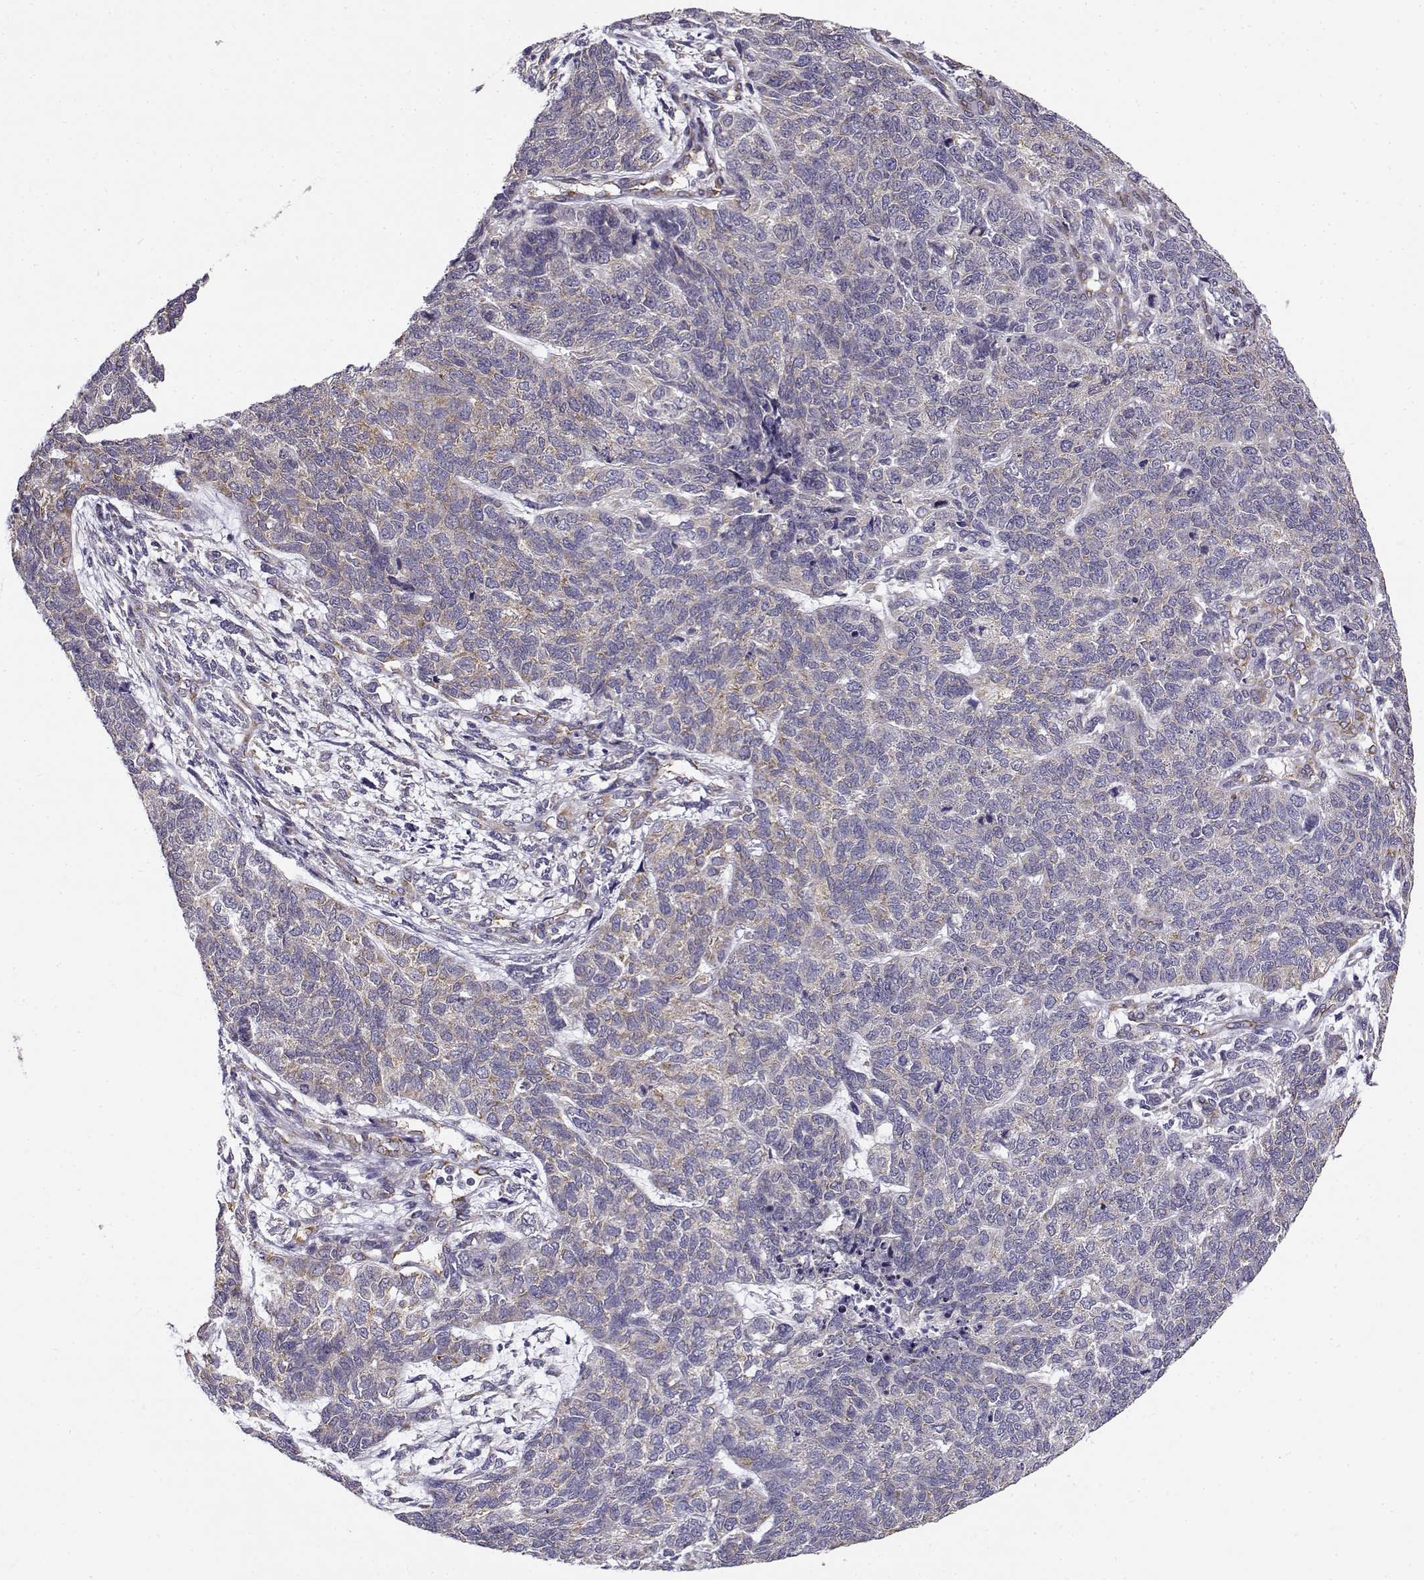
{"staining": {"intensity": "weak", "quantity": "<25%", "location": "cytoplasmic/membranous"}, "tissue": "cervical cancer", "cell_type": "Tumor cells", "image_type": "cancer", "snomed": [{"axis": "morphology", "description": "Squamous cell carcinoma, NOS"}, {"axis": "topography", "description": "Cervix"}], "caption": "Immunohistochemistry of cervical cancer (squamous cell carcinoma) demonstrates no staining in tumor cells.", "gene": "BEND6", "patient": {"sex": "female", "age": 63}}